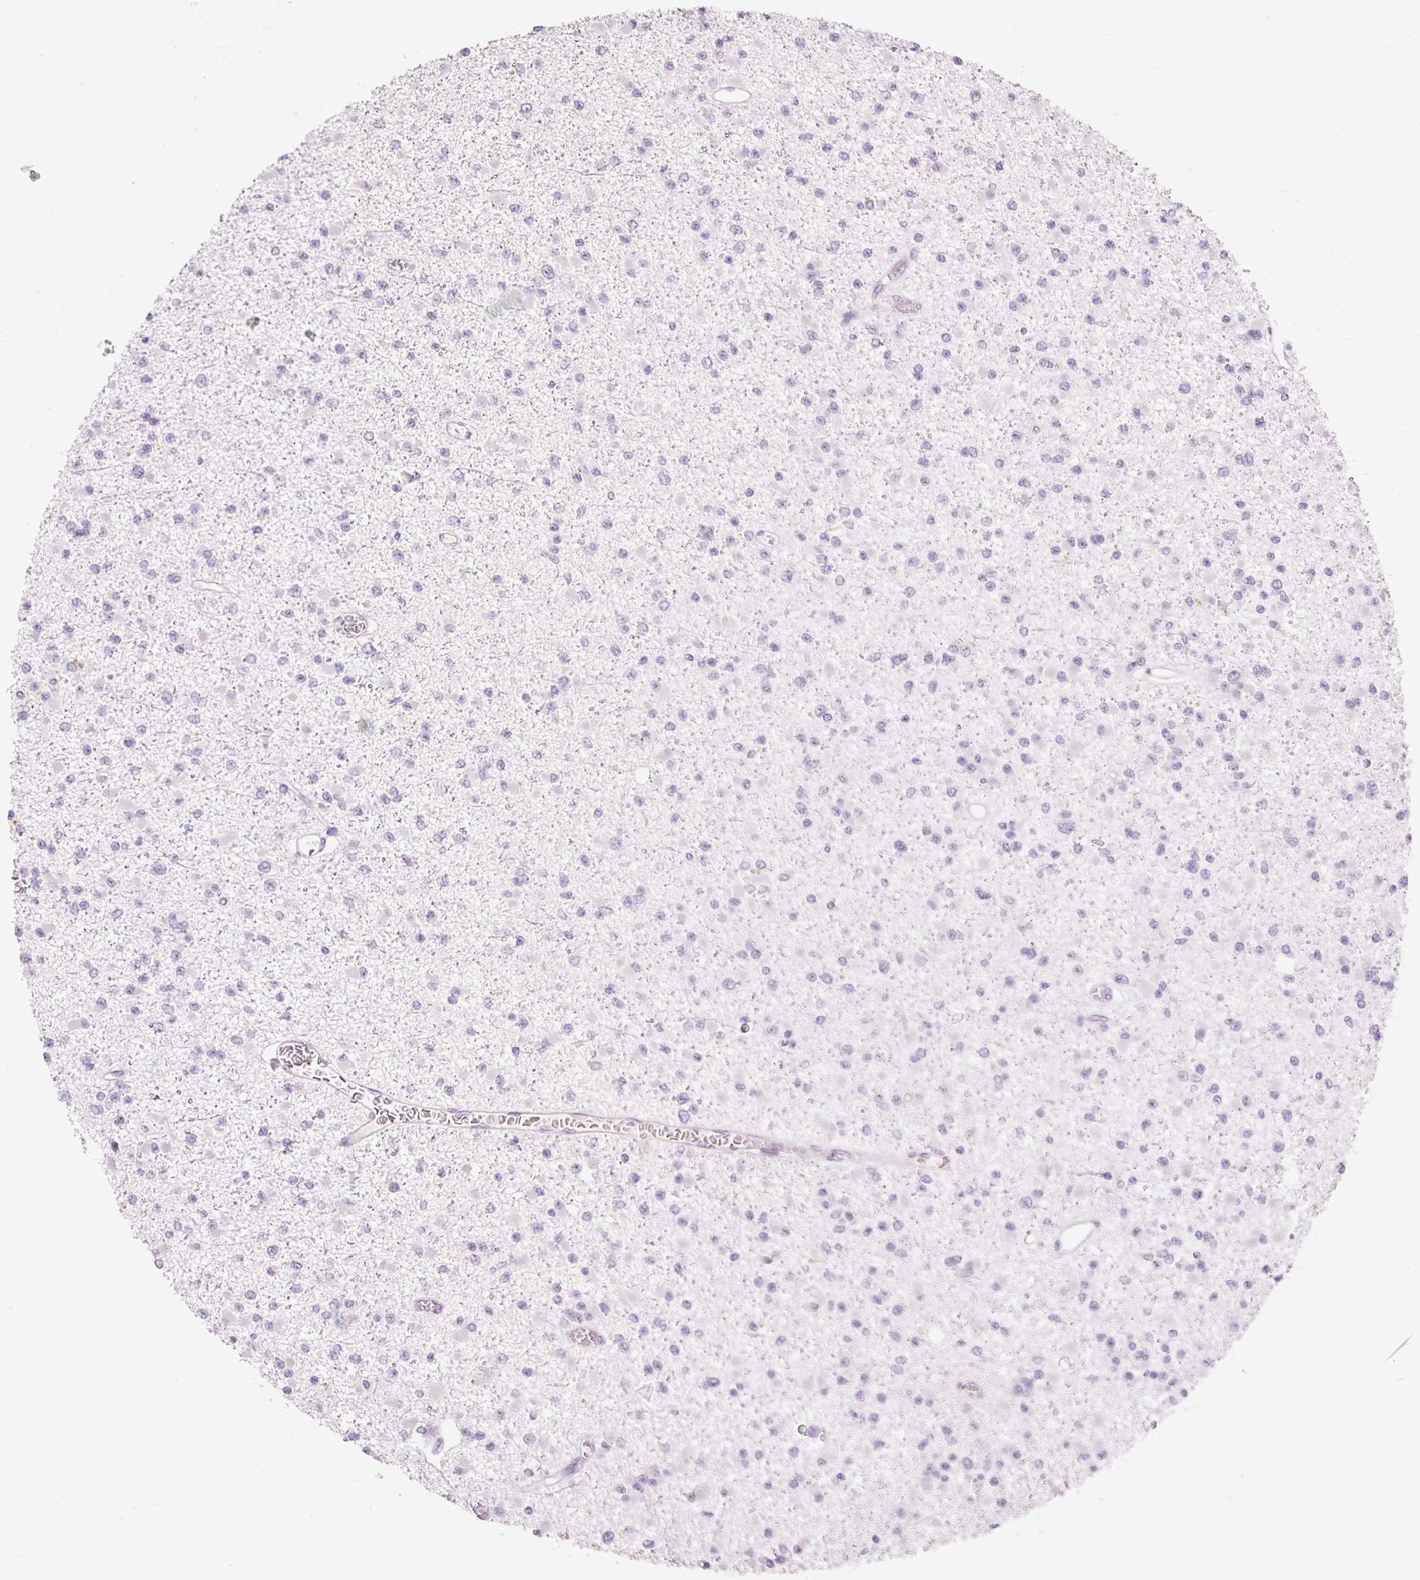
{"staining": {"intensity": "negative", "quantity": "none", "location": "none"}, "tissue": "glioma", "cell_type": "Tumor cells", "image_type": "cancer", "snomed": [{"axis": "morphology", "description": "Glioma, malignant, Low grade"}, {"axis": "topography", "description": "Brain"}], "caption": "Immunohistochemistry histopathology image of neoplastic tissue: human glioma stained with DAB exhibits no significant protein staining in tumor cells.", "gene": "MFAP4", "patient": {"sex": "female", "age": 22}}